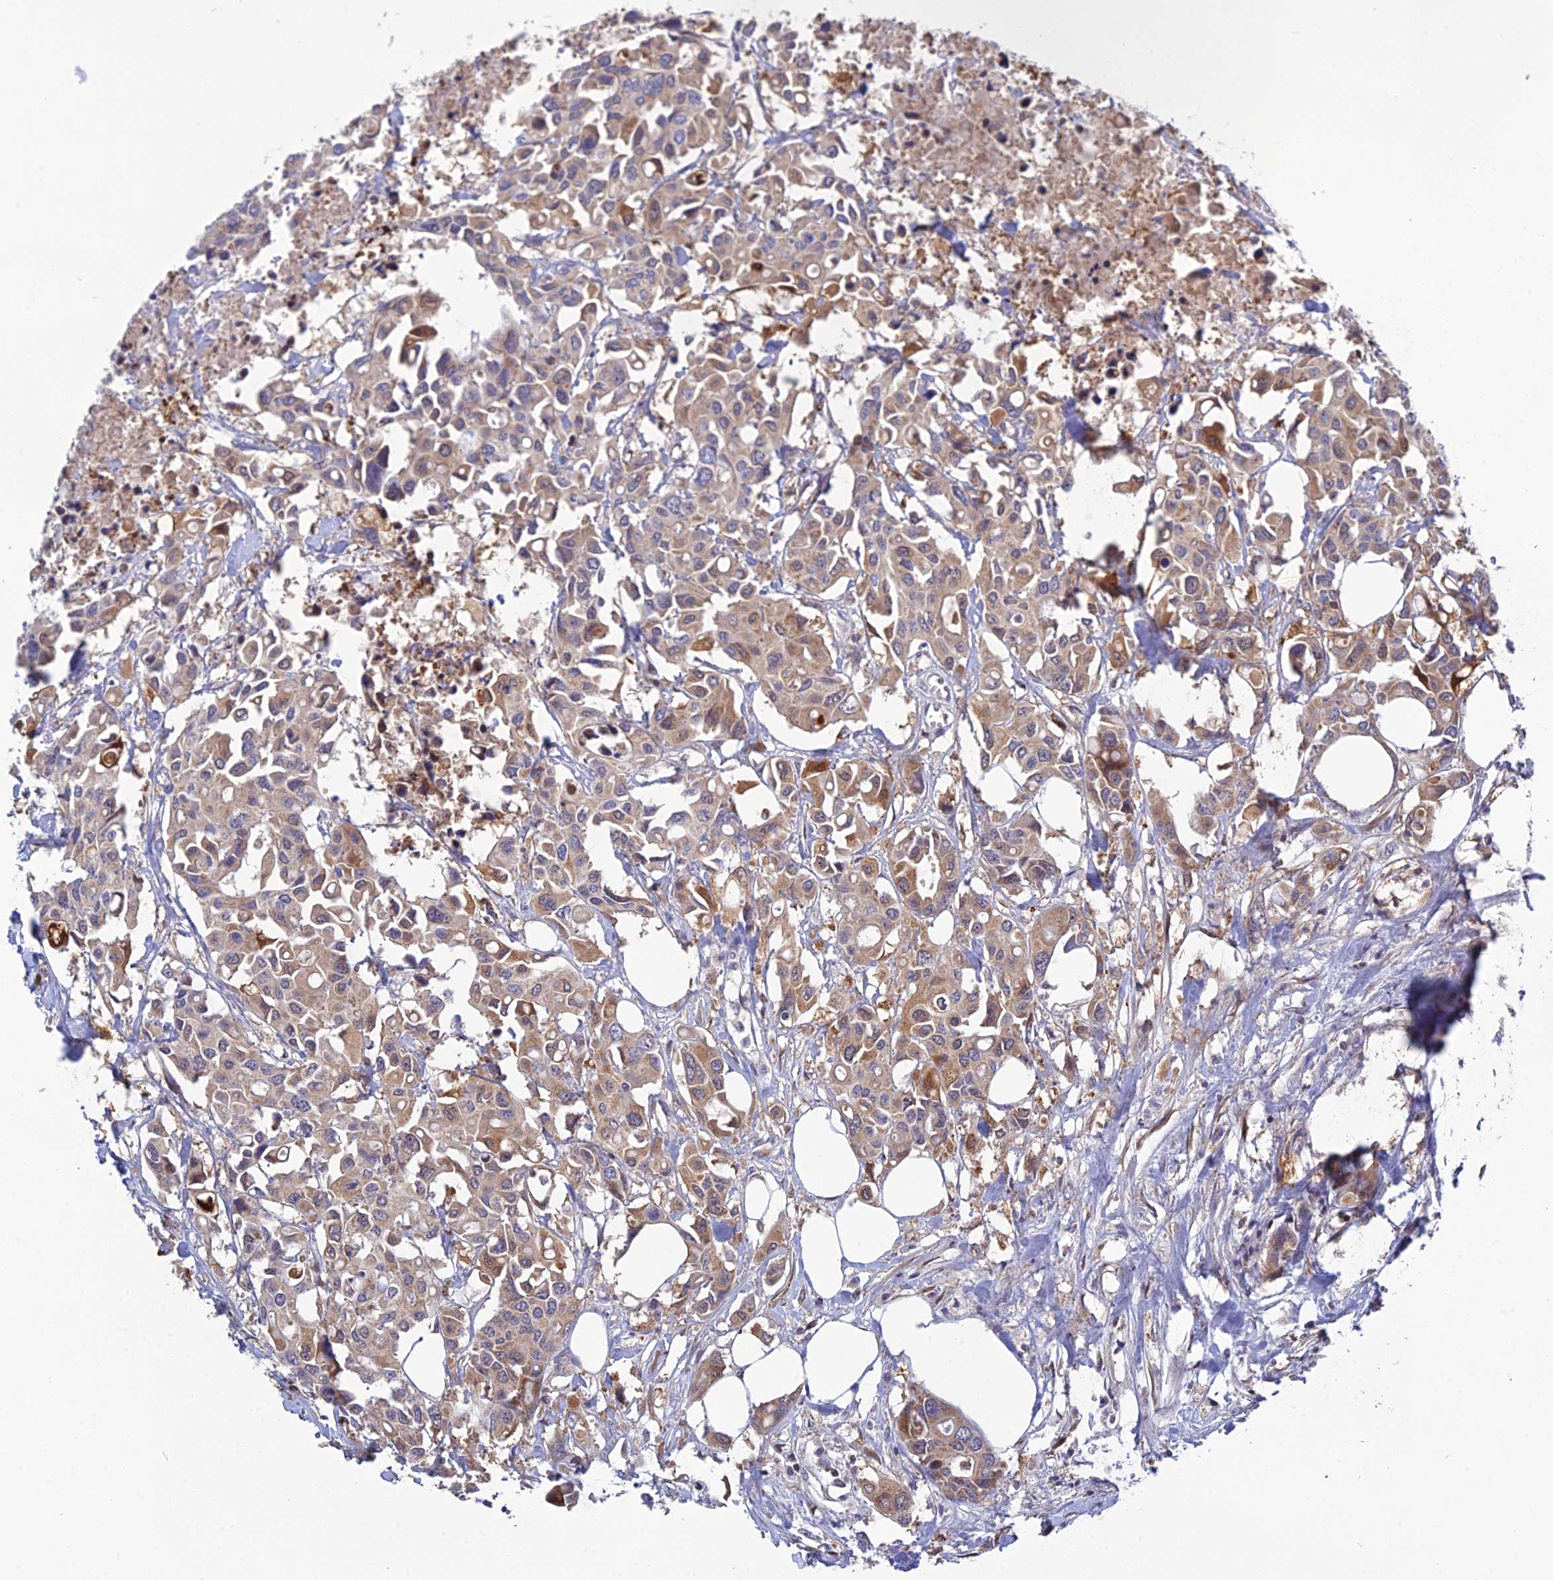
{"staining": {"intensity": "moderate", "quantity": "25%-75%", "location": "cytoplasmic/membranous"}, "tissue": "colorectal cancer", "cell_type": "Tumor cells", "image_type": "cancer", "snomed": [{"axis": "morphology", "description": "Adenocarcinoma, NOS"}, {"axis": "topography", "description": "Colon"}], "caption": "This histopathology image displays colorectal cancer (adenocarcinoma) stained with immunohistochemistry (IHC) to label a protein in brown. The cytoplasmic/membranous of tumor cells show moderate positivity for the protein. Nuclei are counter-stained blue.", "gene": "ELOA2", "patient": {"sex": "male", "age": 77}}